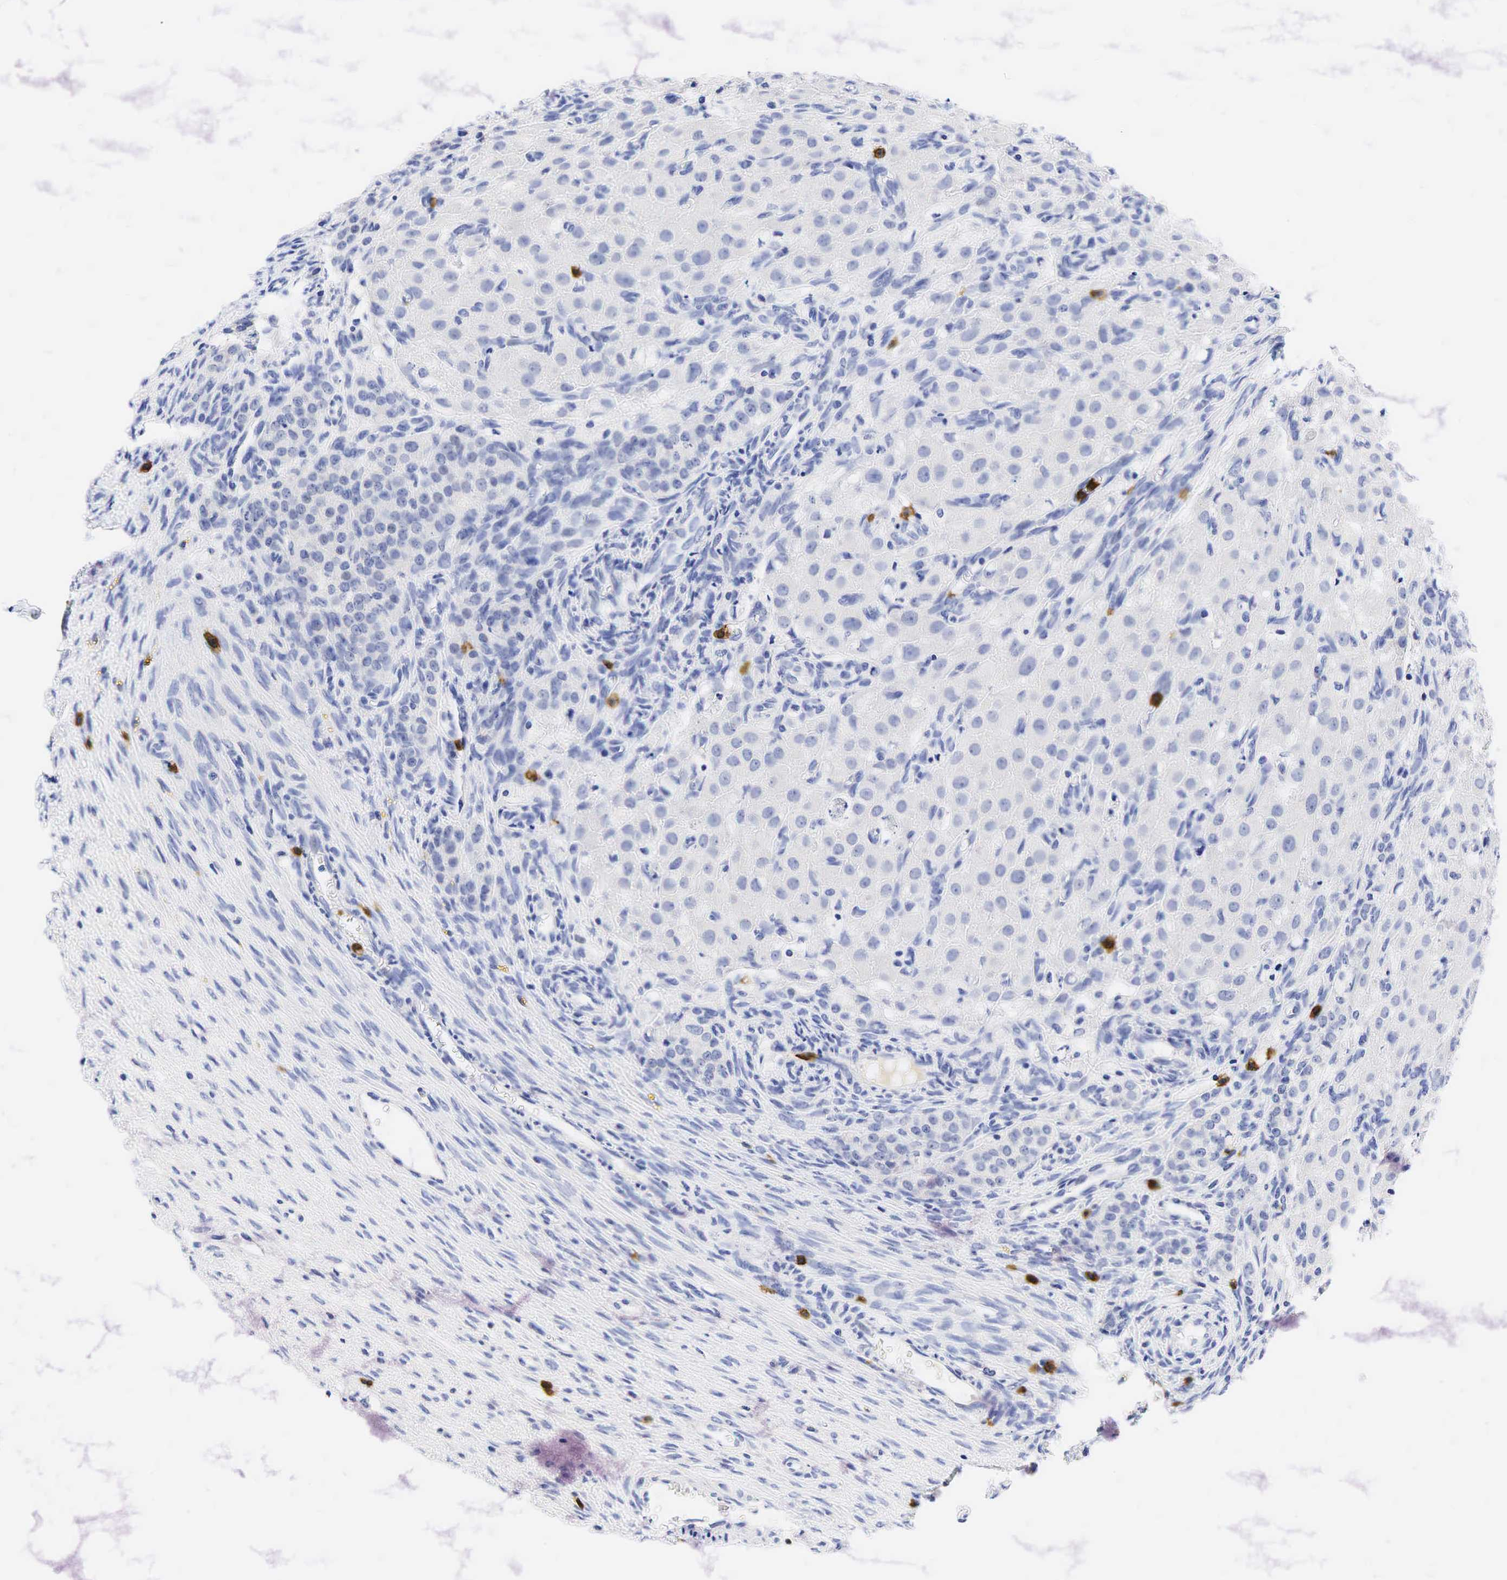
{"staining": {"intensity": "negative", "quantity": "none", "location": "none"}, "tissue": "ovary", "cell_type": "Ovarian stroma cells", "image_type": "normal", "snomed": [{"axis": "morphology", "description": "Normal tissue, NOS"}, {"axis": "topography", "description": "Ovary"}], "caption": "This is an immunohistochemistry histopathology image of benign ovary. There is no expression in ovarian stroma cells.", "gene": "CD8A", "patient": {"sex": "female", "age": 32}}